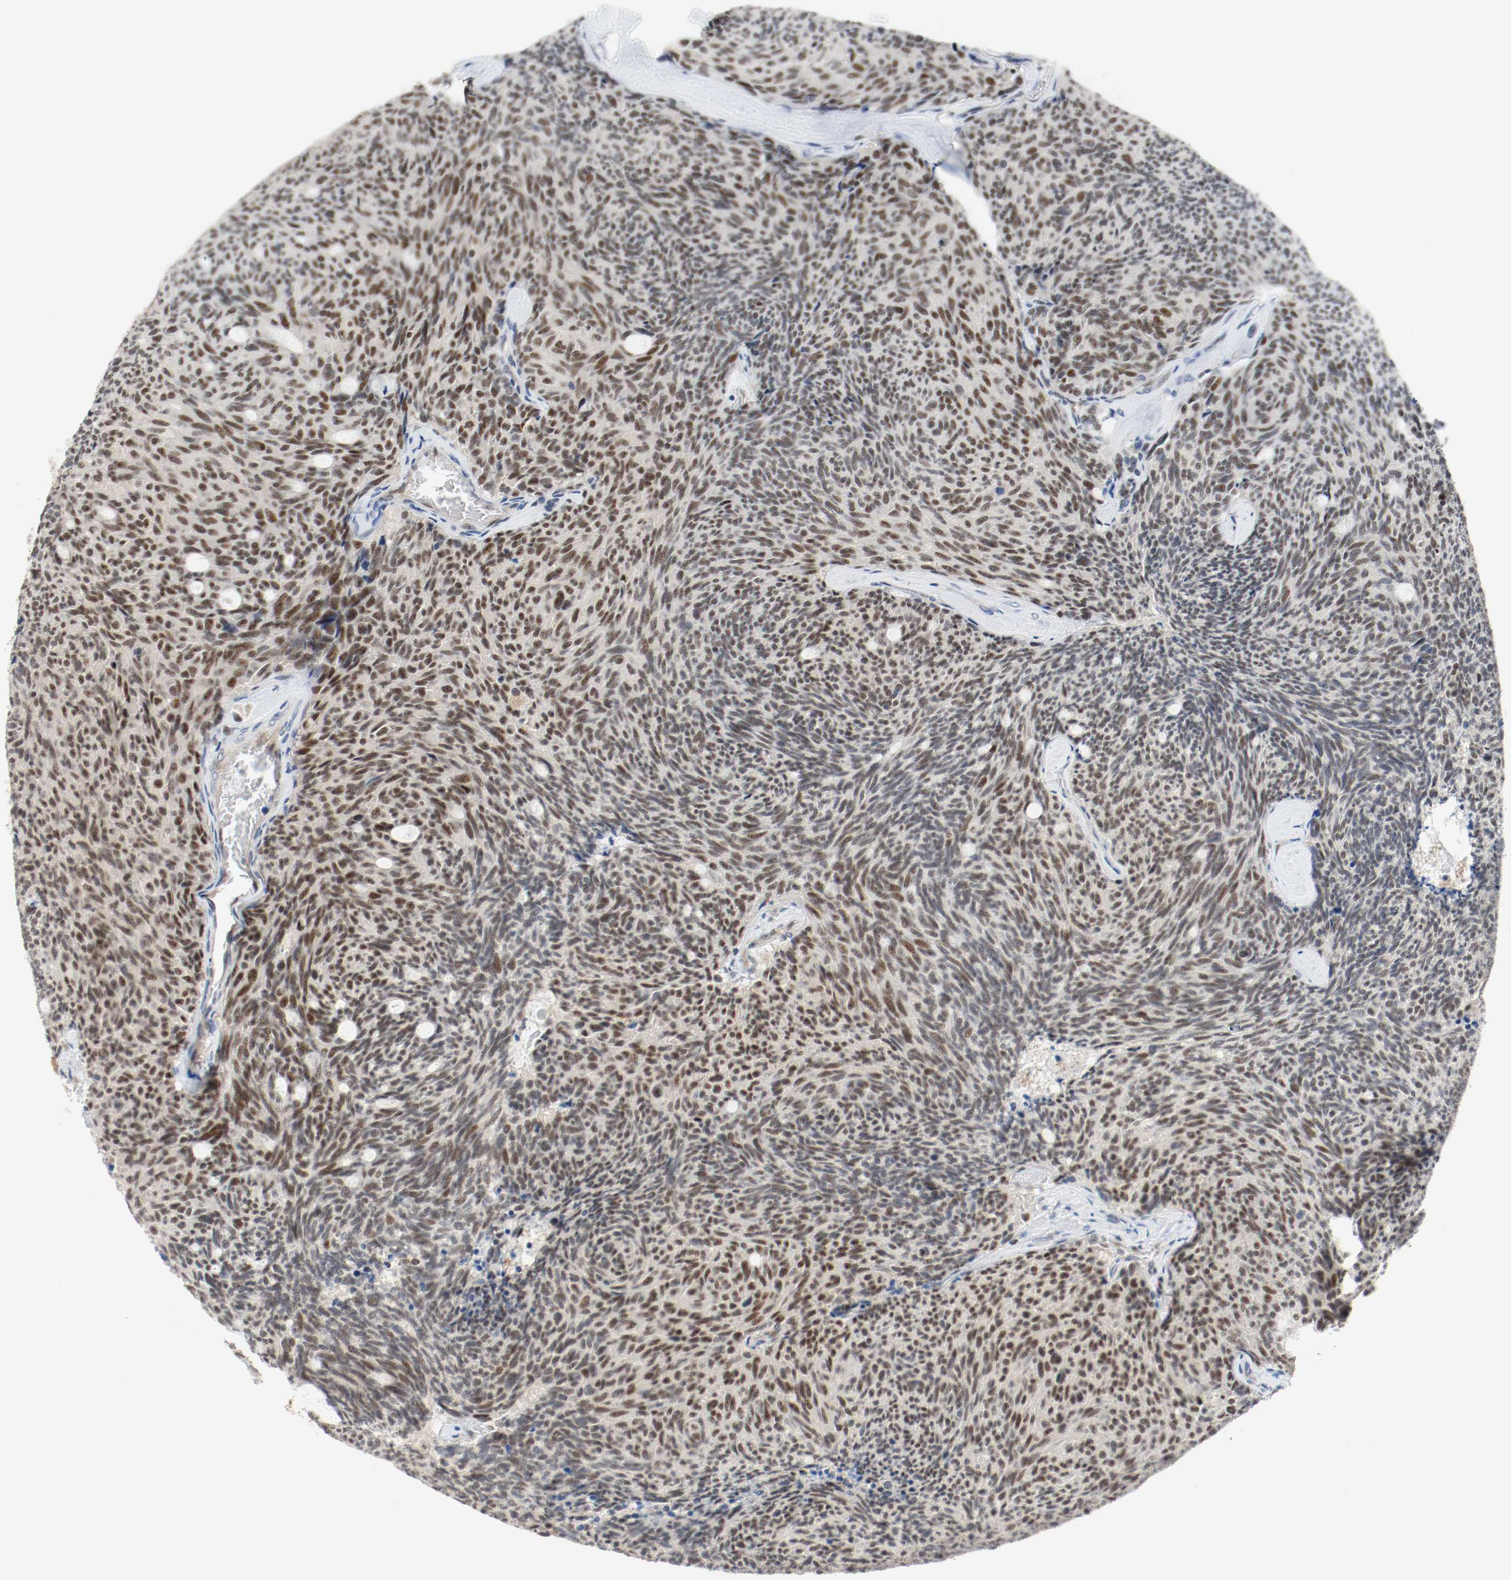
{"staining": {"intensity": "strong", "quantity": ">75%", "location": "nuclear"}, "tissue": "carcinoid", "cell_type": "Tumor cells", "image_type": "cancer", "snomed": [{"axis": "morphology", "description": "Carcinoid, malignant, NOS"}, {"axis": "topography", "description": "Pancreas"}], "caption": "This is an image of immunohistochemistry (IHC) staining of carcinoid, which shows strong positivity in the nuclear of tumor cells.", "gene": "ASH1L", "patient": {"sex": "female", "age": 54}}